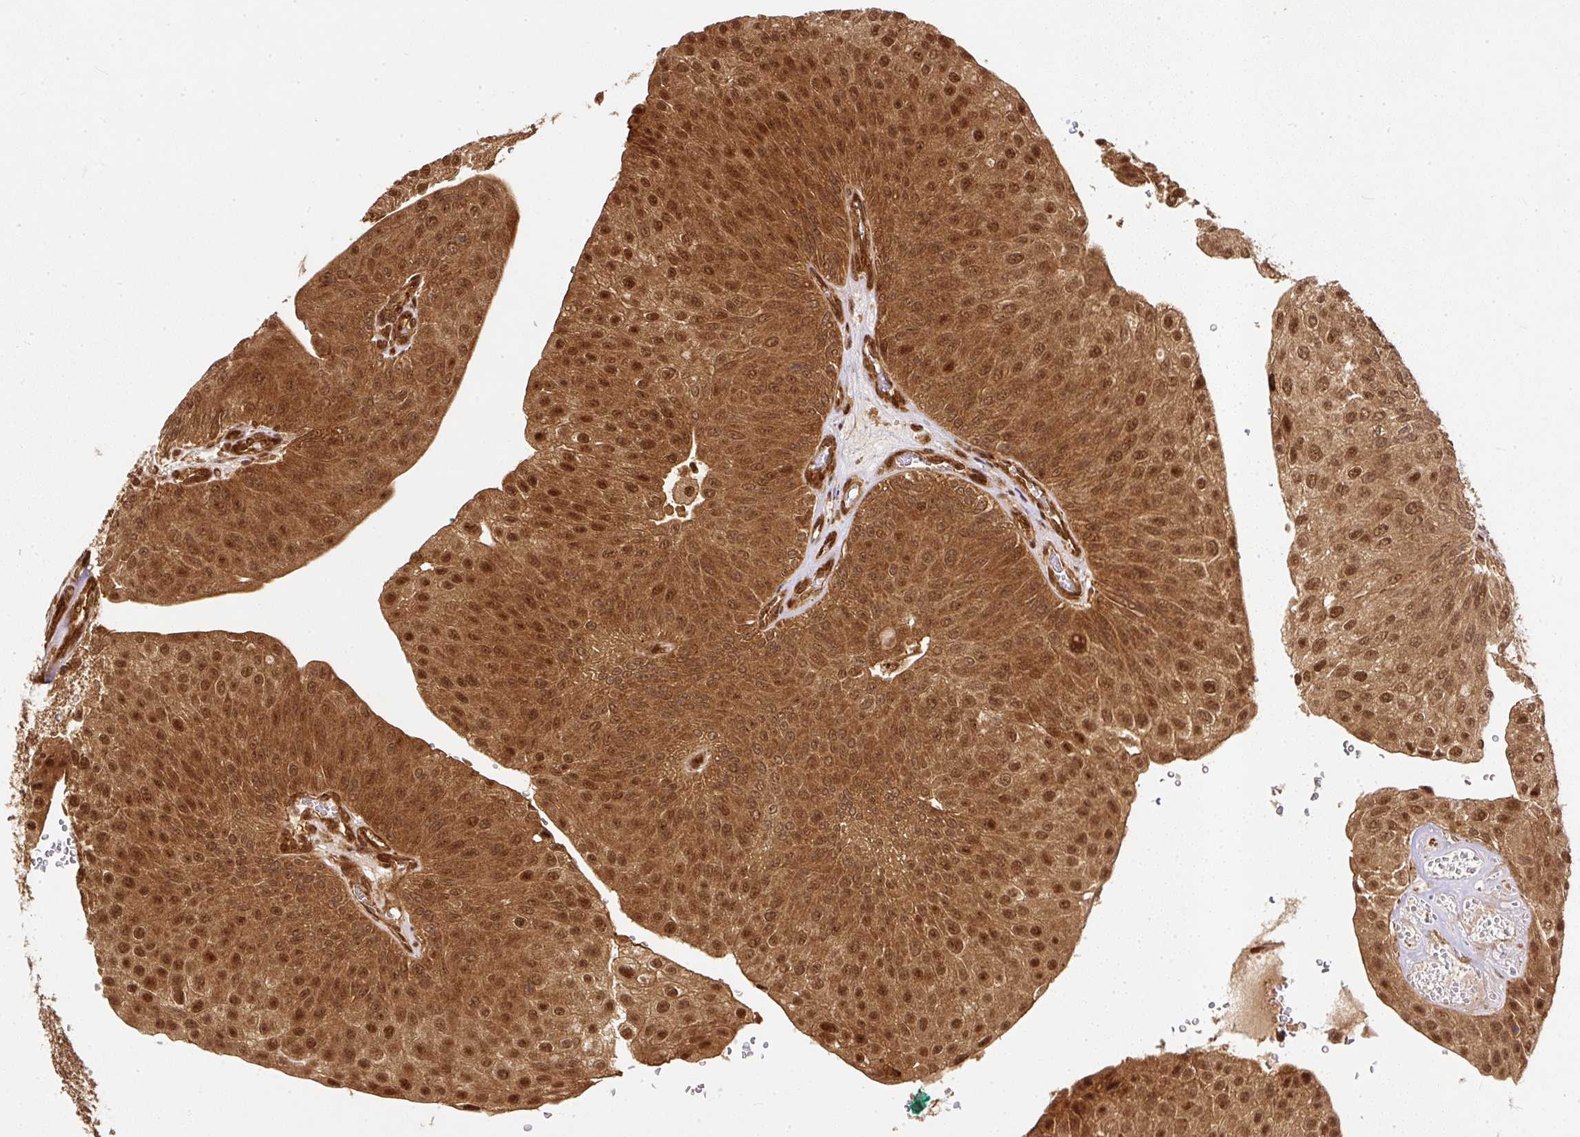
{"staining": {"intensity": "strong", "quantity": ">75%", "location": "cytoplasmic/membranous,nuclear"}, "tissue": "urothelial cancer", "cell_type": "Tumor cells", "image_type": "cancer", "snomed": [{"axis": "morphology", "description": "Urothelial carcinoma, NOS"}, {"axis": "topography", "description": "Urinary bladder"}], "caption": "Tumor cells demonstrate high levels of strong cytoplasmic/membranous and nuclear expression in approximately >75% of cells in urothelial cancer.", "gene": "PSMD1", "patient": {"sex": "male", "age": 67}}